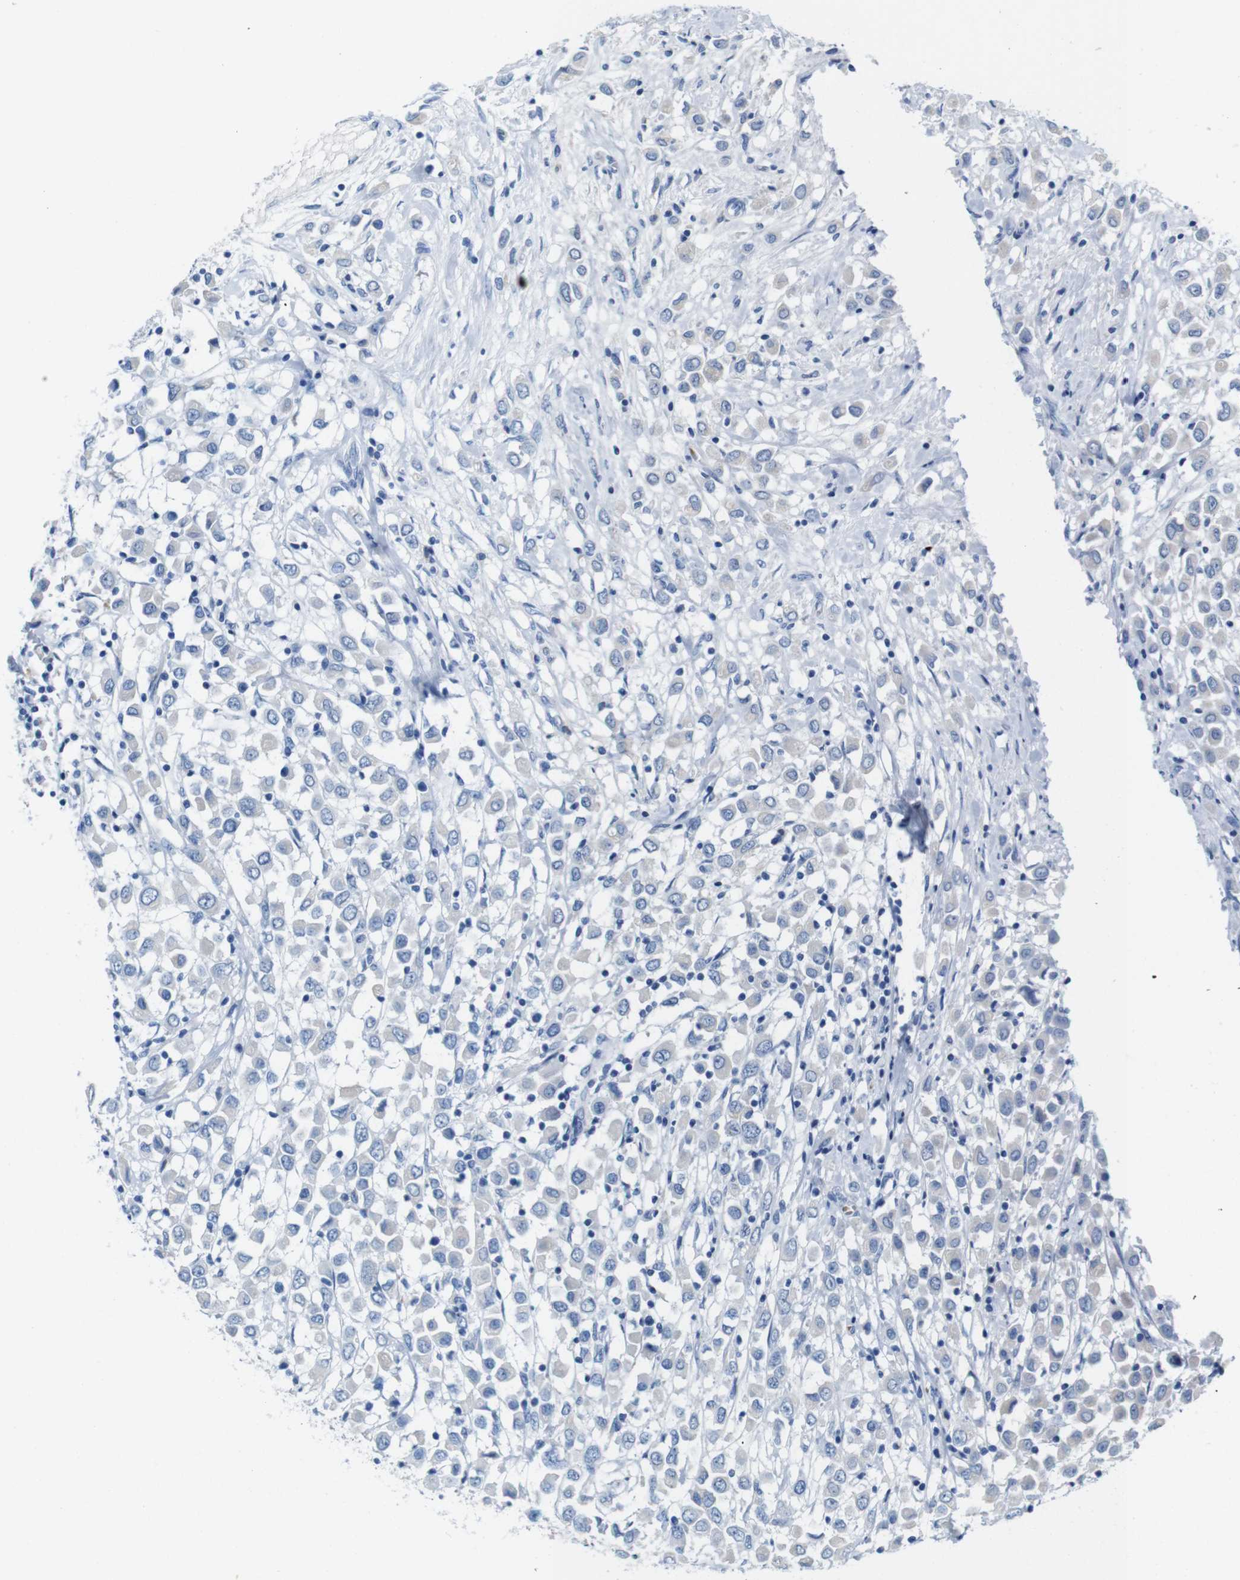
{"staining": {"intensity": "negative", "quantity": "none", "location": "none"}, "tissue": "breast cancer", "cell_type": "Tumor cells", "image_type": "cancer", "snomed": [{"axis": "morphology", "description": "Duct carcinoma"}, {"axis": "topography", "description": "Breast"}], "caption": "The immunohistochemistry (IHC) photomicrograph has no significant staining in tumor cells of invasive ductal carcinoma (breast) tissue.", "gene": "IGSF8", "patient": {"sex": "female", "age": 61}}